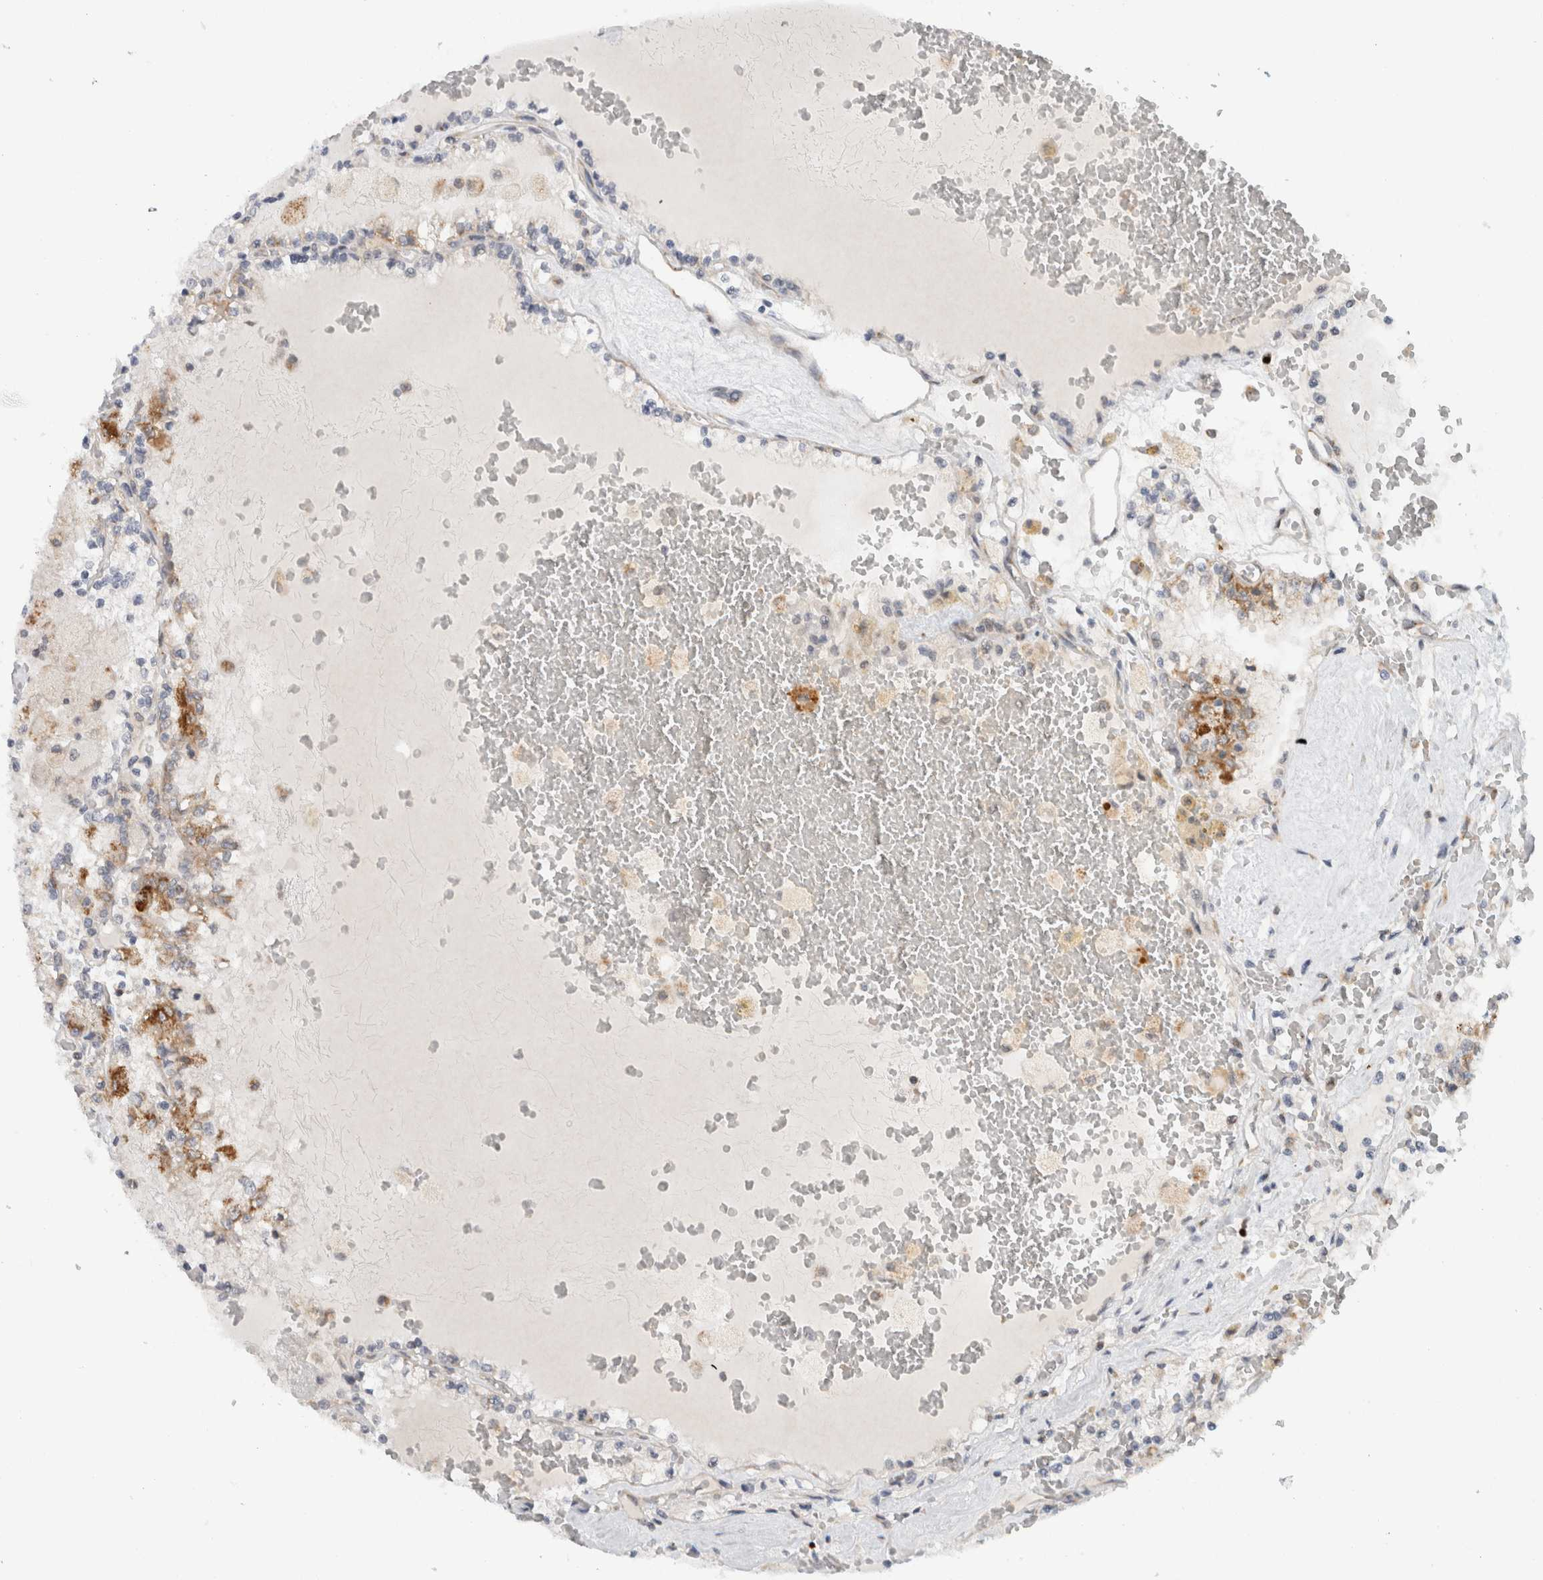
{"staining": {"intensity": "moderate", "quantity": "<25%", "location": "cytoplasmic/membranous"}, "tissue": "renal cancer", "cell_type": "Tumor cells", "image_type": "cancer", "snomed": [{"axis": "morphology", "description": "Adenocarcinoma, NOS"}, {"axis": "topography", "description": "Kidney"}], "caption": "Immunohistochemistry of renal adenocarcinoma displays low levels of moderate cytoplasmic/membranous positivity in about <25% of tumor cells.", "gene": "CMC2", "patient": {"sex": "female", "age": 56}}